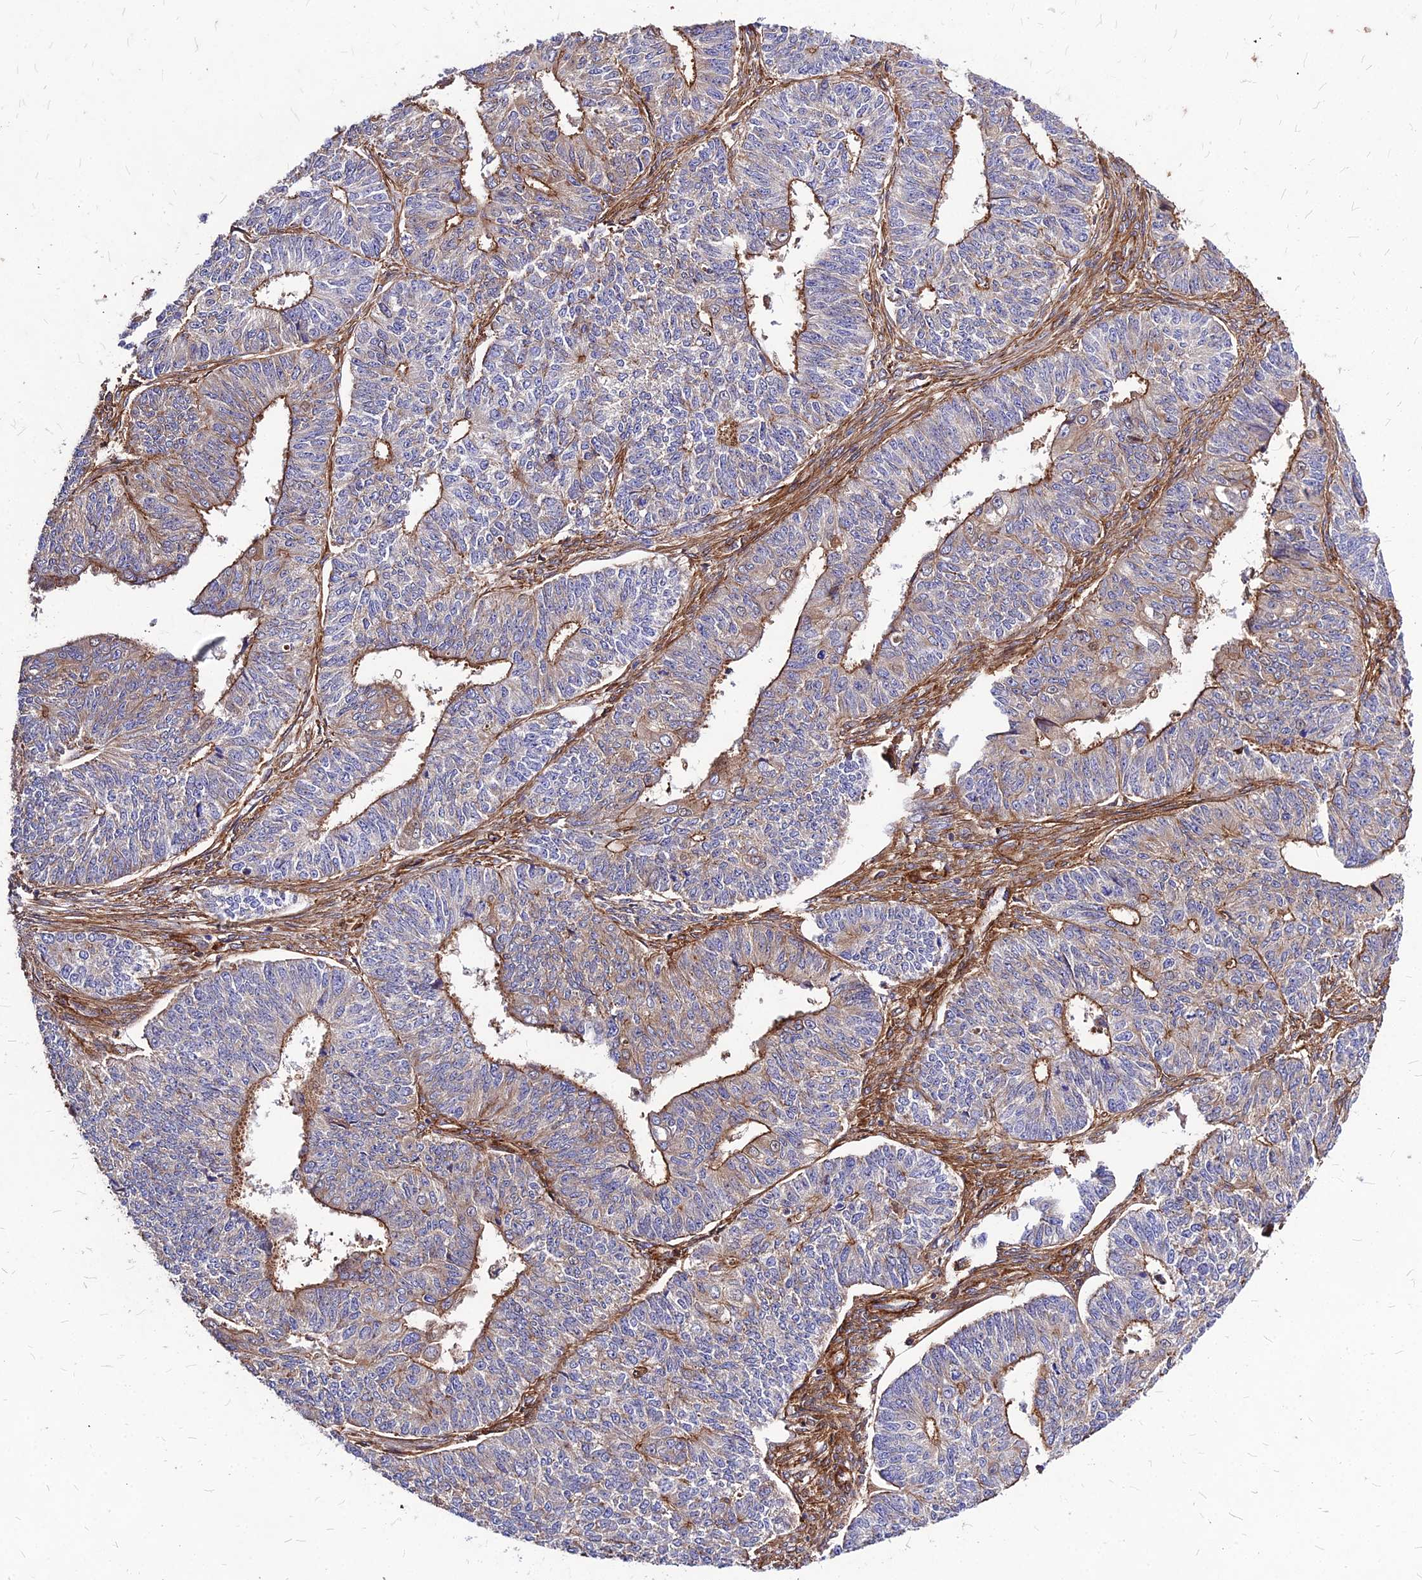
{"staining": {"intensity": "moderate", "quantity": "25%-75%", "location": "cytoplasmic/membranous"}, "tissue": "endometrial cancer", "cell_type": "Tumor cells", "image_type": "cancer", "snomed": [{"axis": "morphology", "description": "Adenocarcinoma, NOS"}, {"axis": "topography", "description": "Endometrium"}], "caption": "The image reveals a brown stain indicating the presence of a protein in the cytoplasmic/membranous of tumor cells in endometrial cancer.", "gene": "EFCC1", "patient": {"sex": "female", "age": 32}}